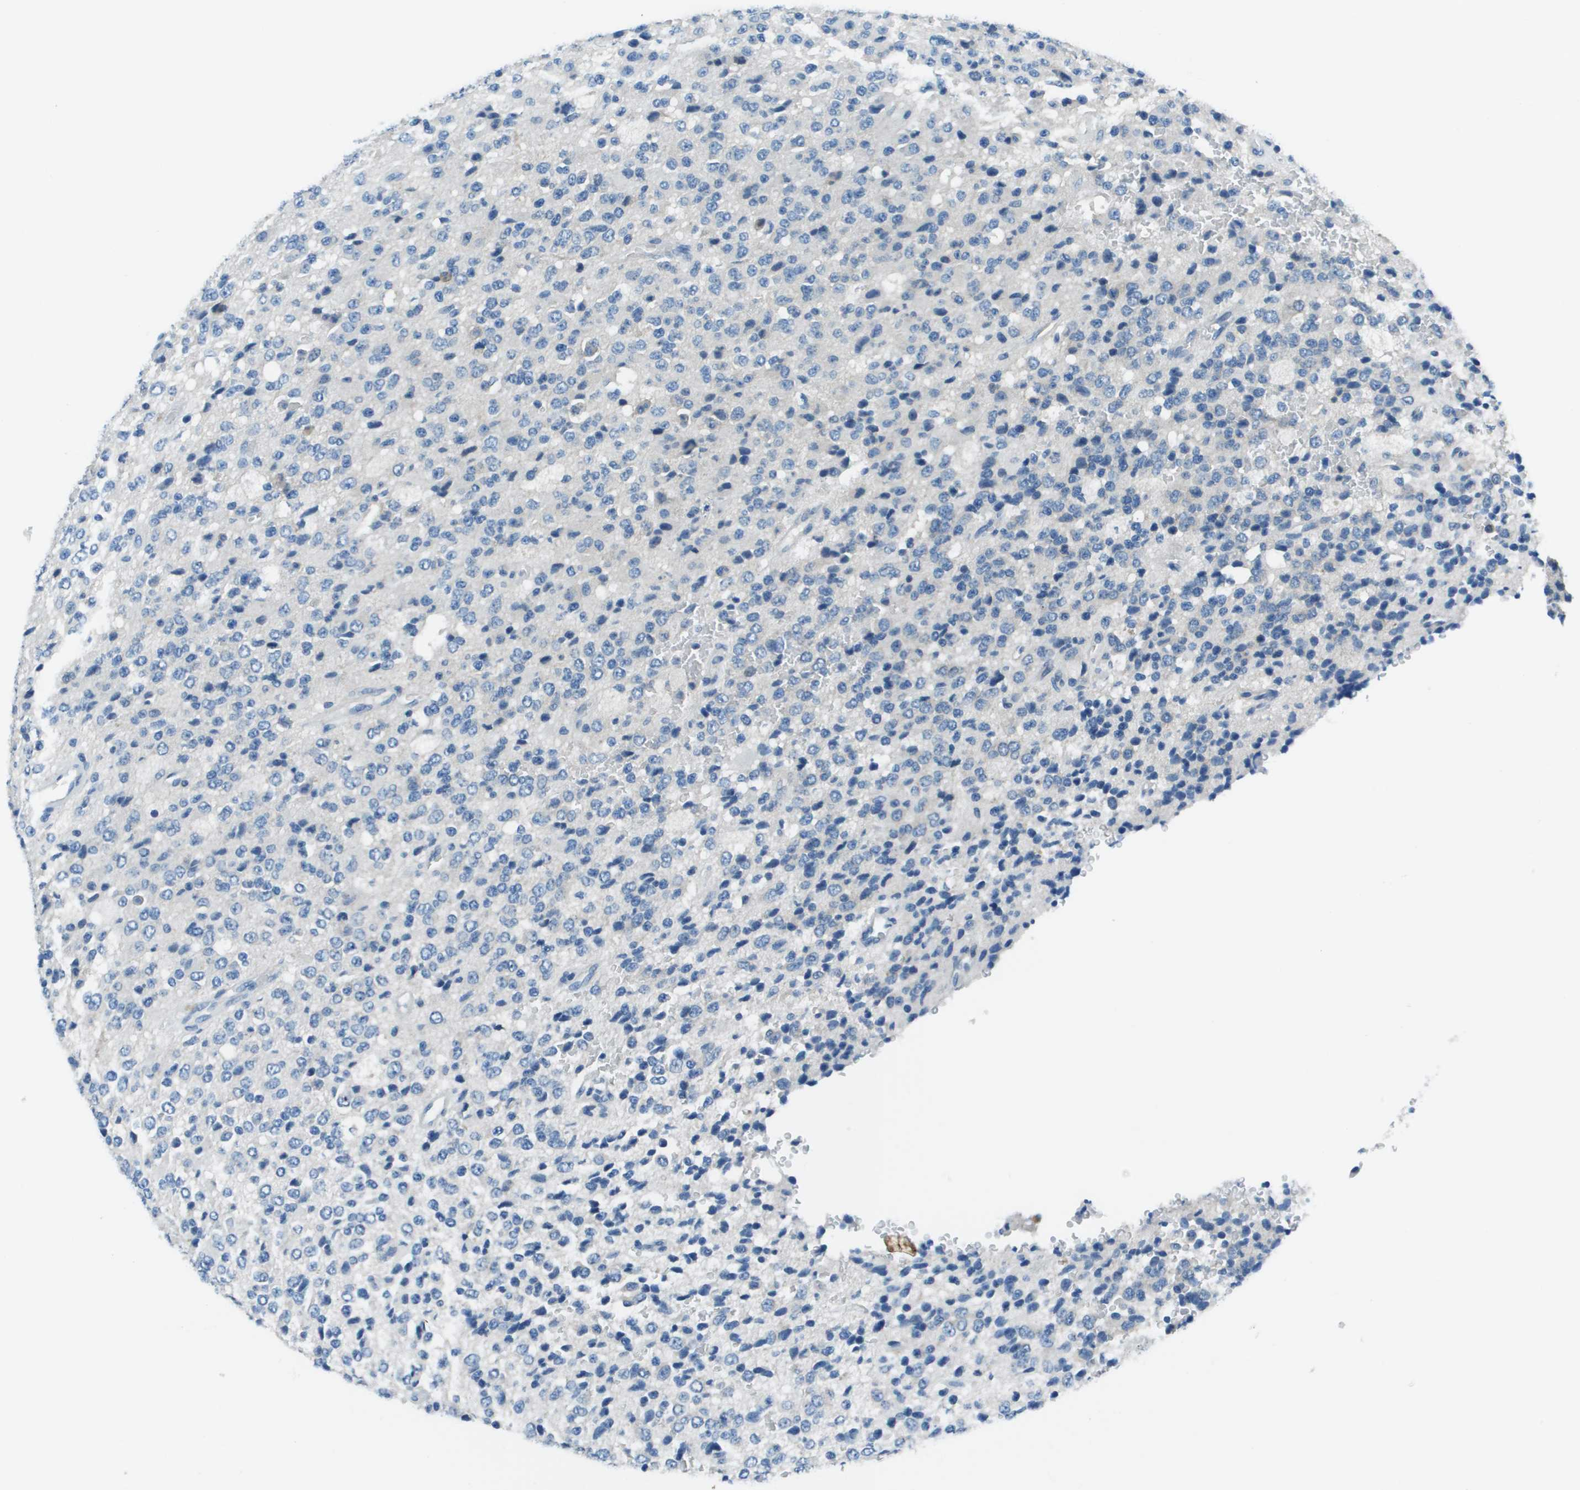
{"staining": {"intensity": "negative", "quantity": "none", "location": "none"}, "tissue": "glioma", "cell_type": "Tumor cells", "image_type": "cancer", "snomed": [{"axis": "morphology", "description": "Glioma, malignant, High grade"}, {"axis": "topography", "description": "pancreas cauda"}], "caption": "DAB immunohistochemical staining of human glioma shows no significant expression in tumor cells.", "gene": "STIP1", "patient": {"sex": "male", "age": 60}}